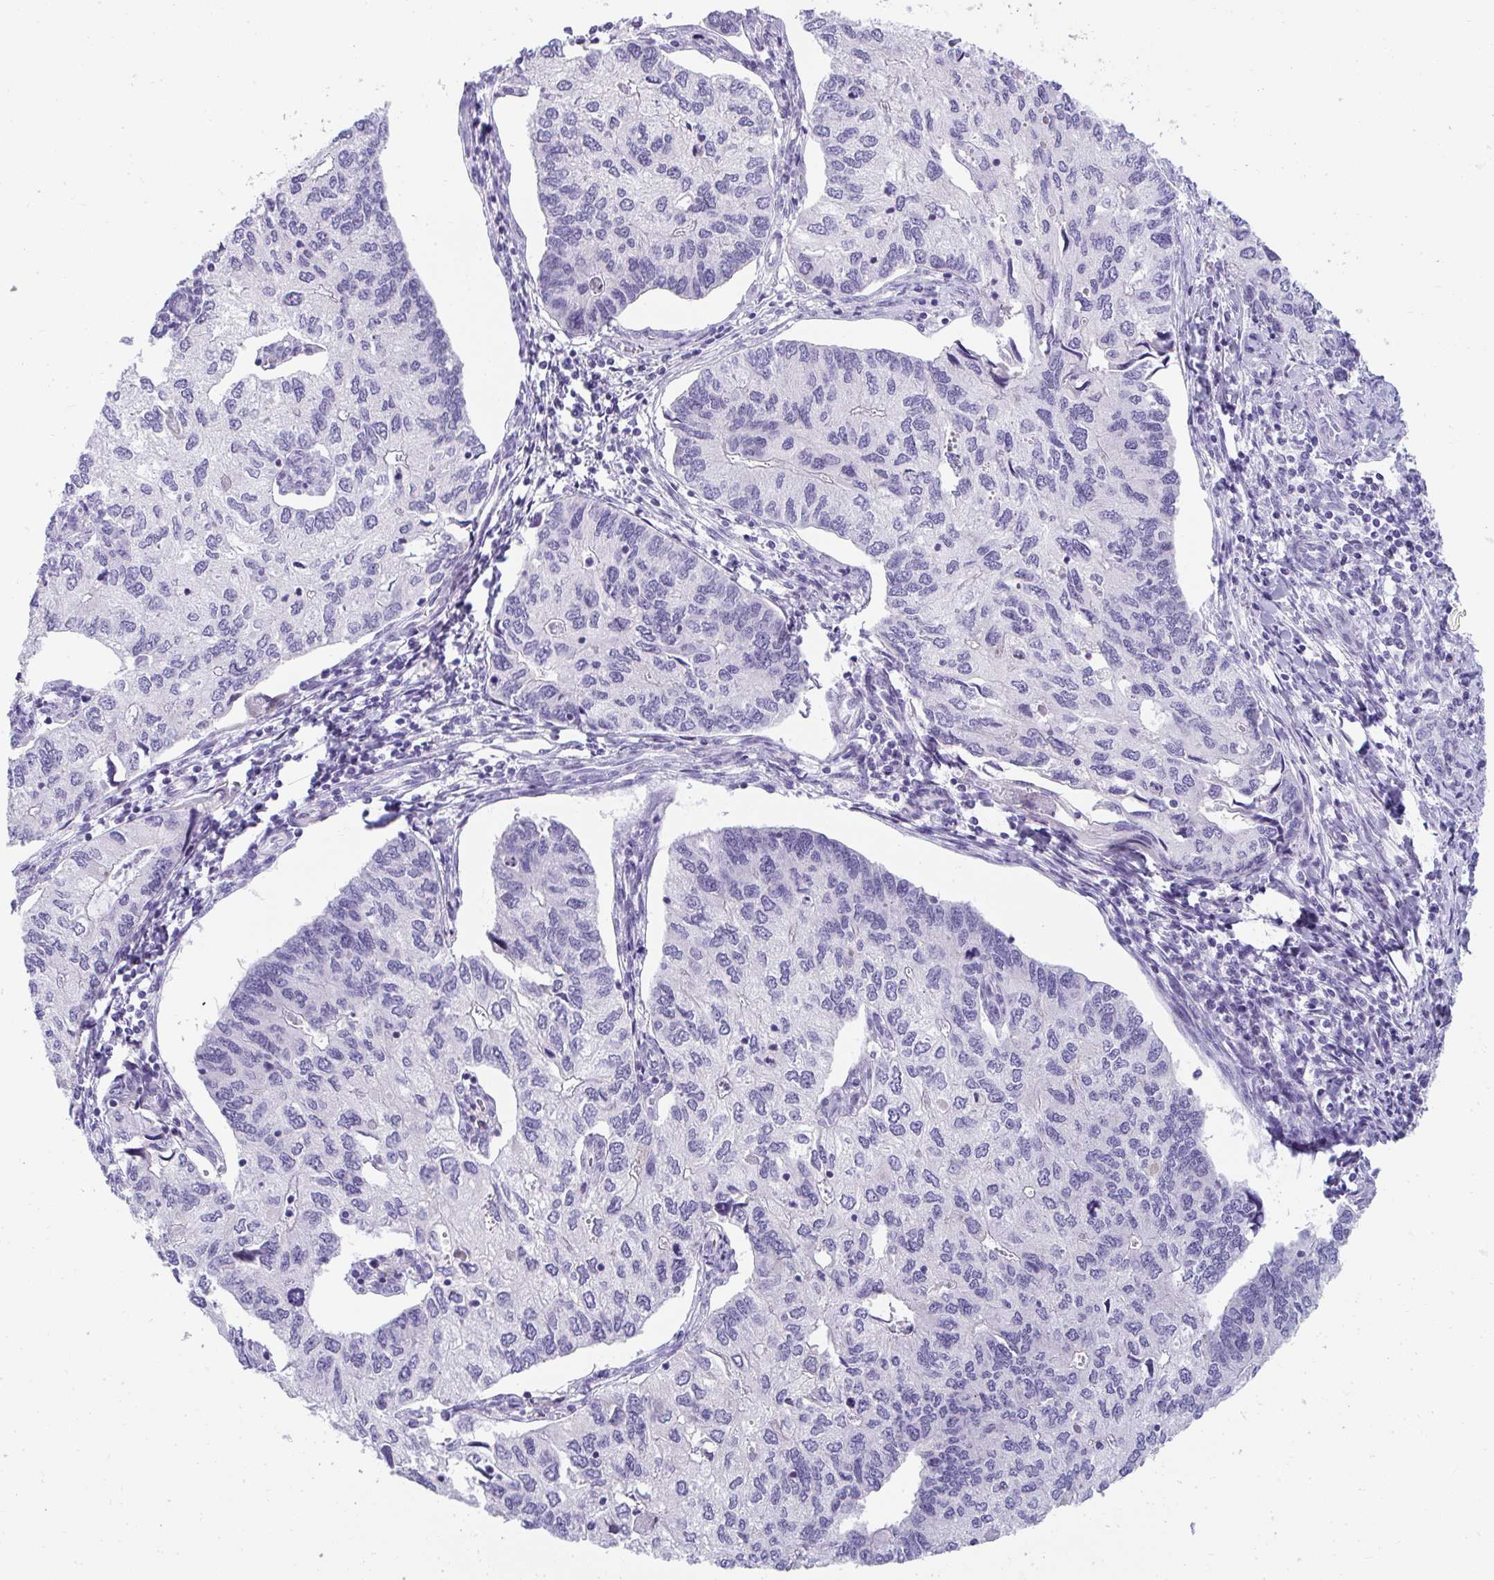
{"staining": {"intensity": "negative", "quantity": "none", "location": "none"}, "tissue": "endometrial cancer", "cell_type": "Tumor cells", "image_type": "cancer", "snomed": [{"axis": "morphology", "description": "Carcinoma, NOS"}, {"axis": "topography", "description": "Uterus"}], "caption": "High magnification brightfield microscopy of endometrial carcinoma stained with DAB (brown) and counterstained with hematoxylin (blue): tumor cells show no significant positivity. (Stains: DAB (3,3'-diaminobenzidine) IHC with hematoxylin counter stain, Microscopy: brightfield microscopy at high magnification).", "gene": "TTC30B", "patient": {"sex": "female", "age": 76}}